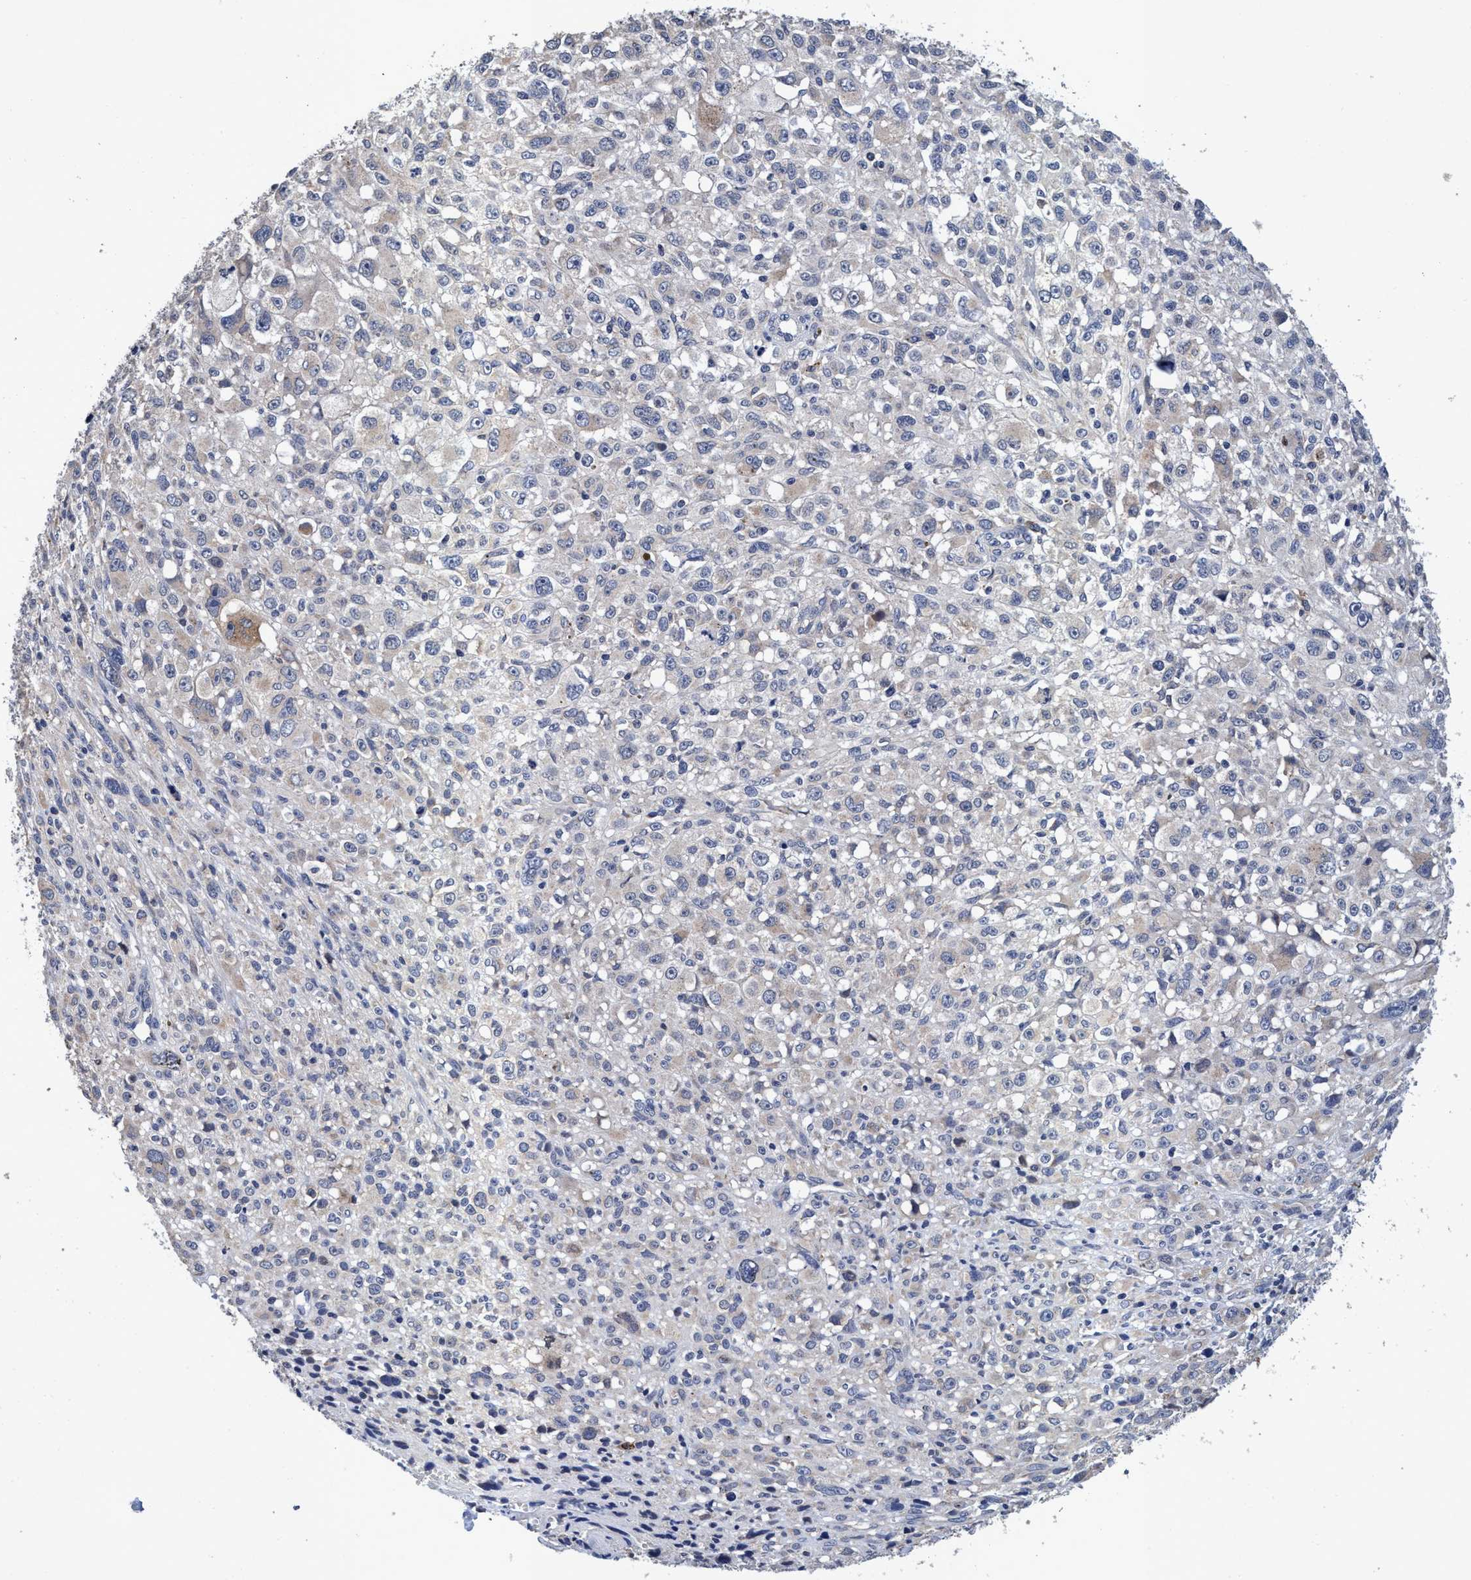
{"staining": {"intensity": "weak", "quantity": "<25%", "location": "cytoplasmic/membranous"}, "tissue": "melanoma", "cell_type": "Tumor cells", "image_type": "cancer", "snomed": [{"axis": "morphology", "description": "Malignant melanoma, NOS"}, {"axis": "topography", "description": "Skin"}], "caption": "Immunohistochemistry micrograph of neoplastic tissue: malignant melanoma stained with DAB demonstrates no significant protein positivity in tumor cells.", "gene": "CALCOCO2", "patient": {"sex": "female", "age": 55}}